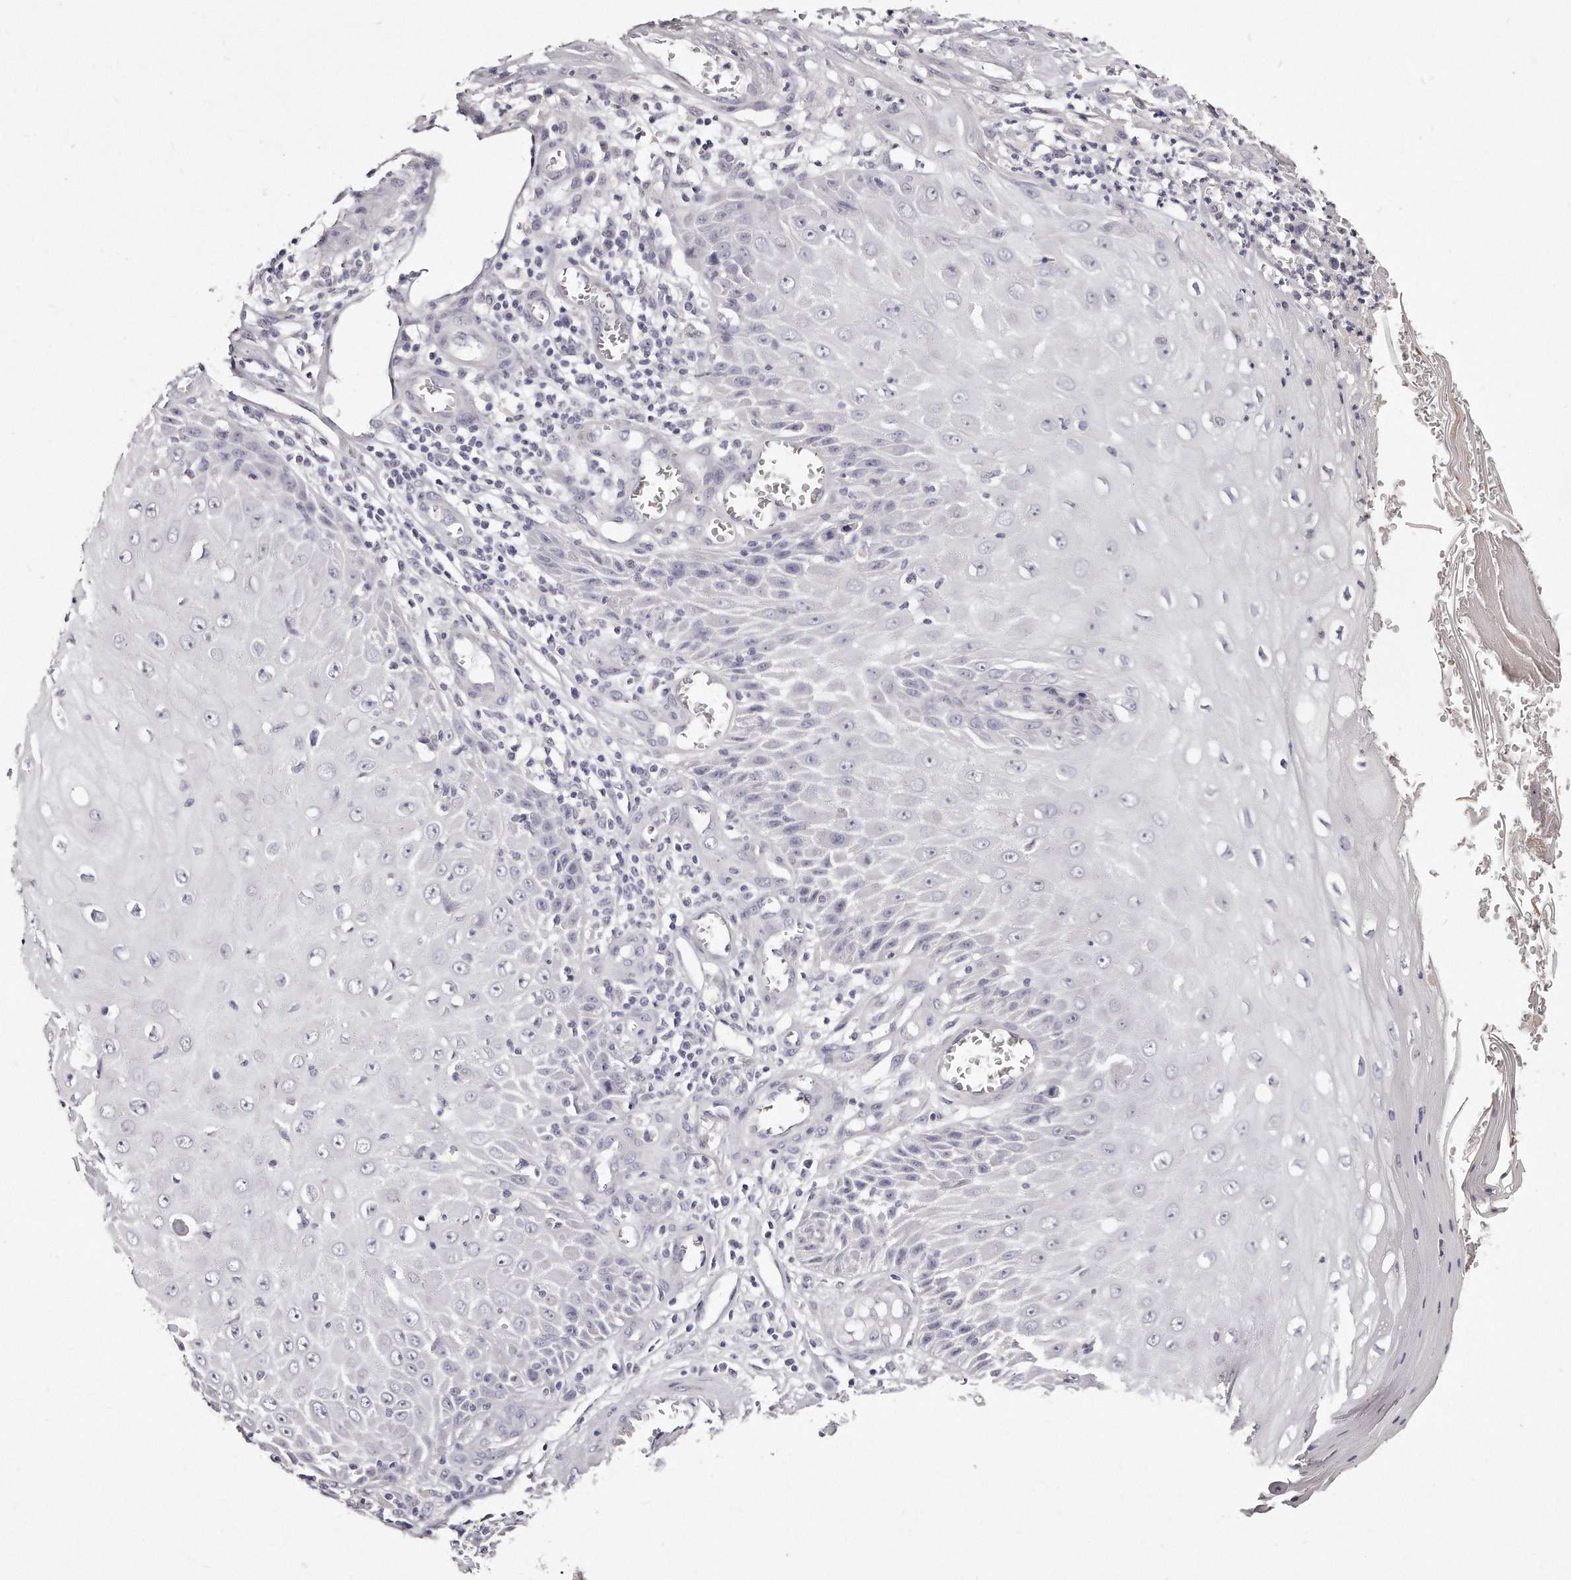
{"staining": {"intensity": "negative", "quantity": "none", "location": "none"}, "tissue": "skin cancer", "cell_type": "Tumor cells", "image_type": "cancer", "snomed": [{"axis": "morphology", "description": "Squamous cell carcinoma, NOS"}, {"axis": "topography", "description": "Skin"}], "caption": "An image of skin cancer stained for a protein displays no brown staining in tumor cells.", "gene": "GDA", "patient": {"sex": "female", "age": 73}}